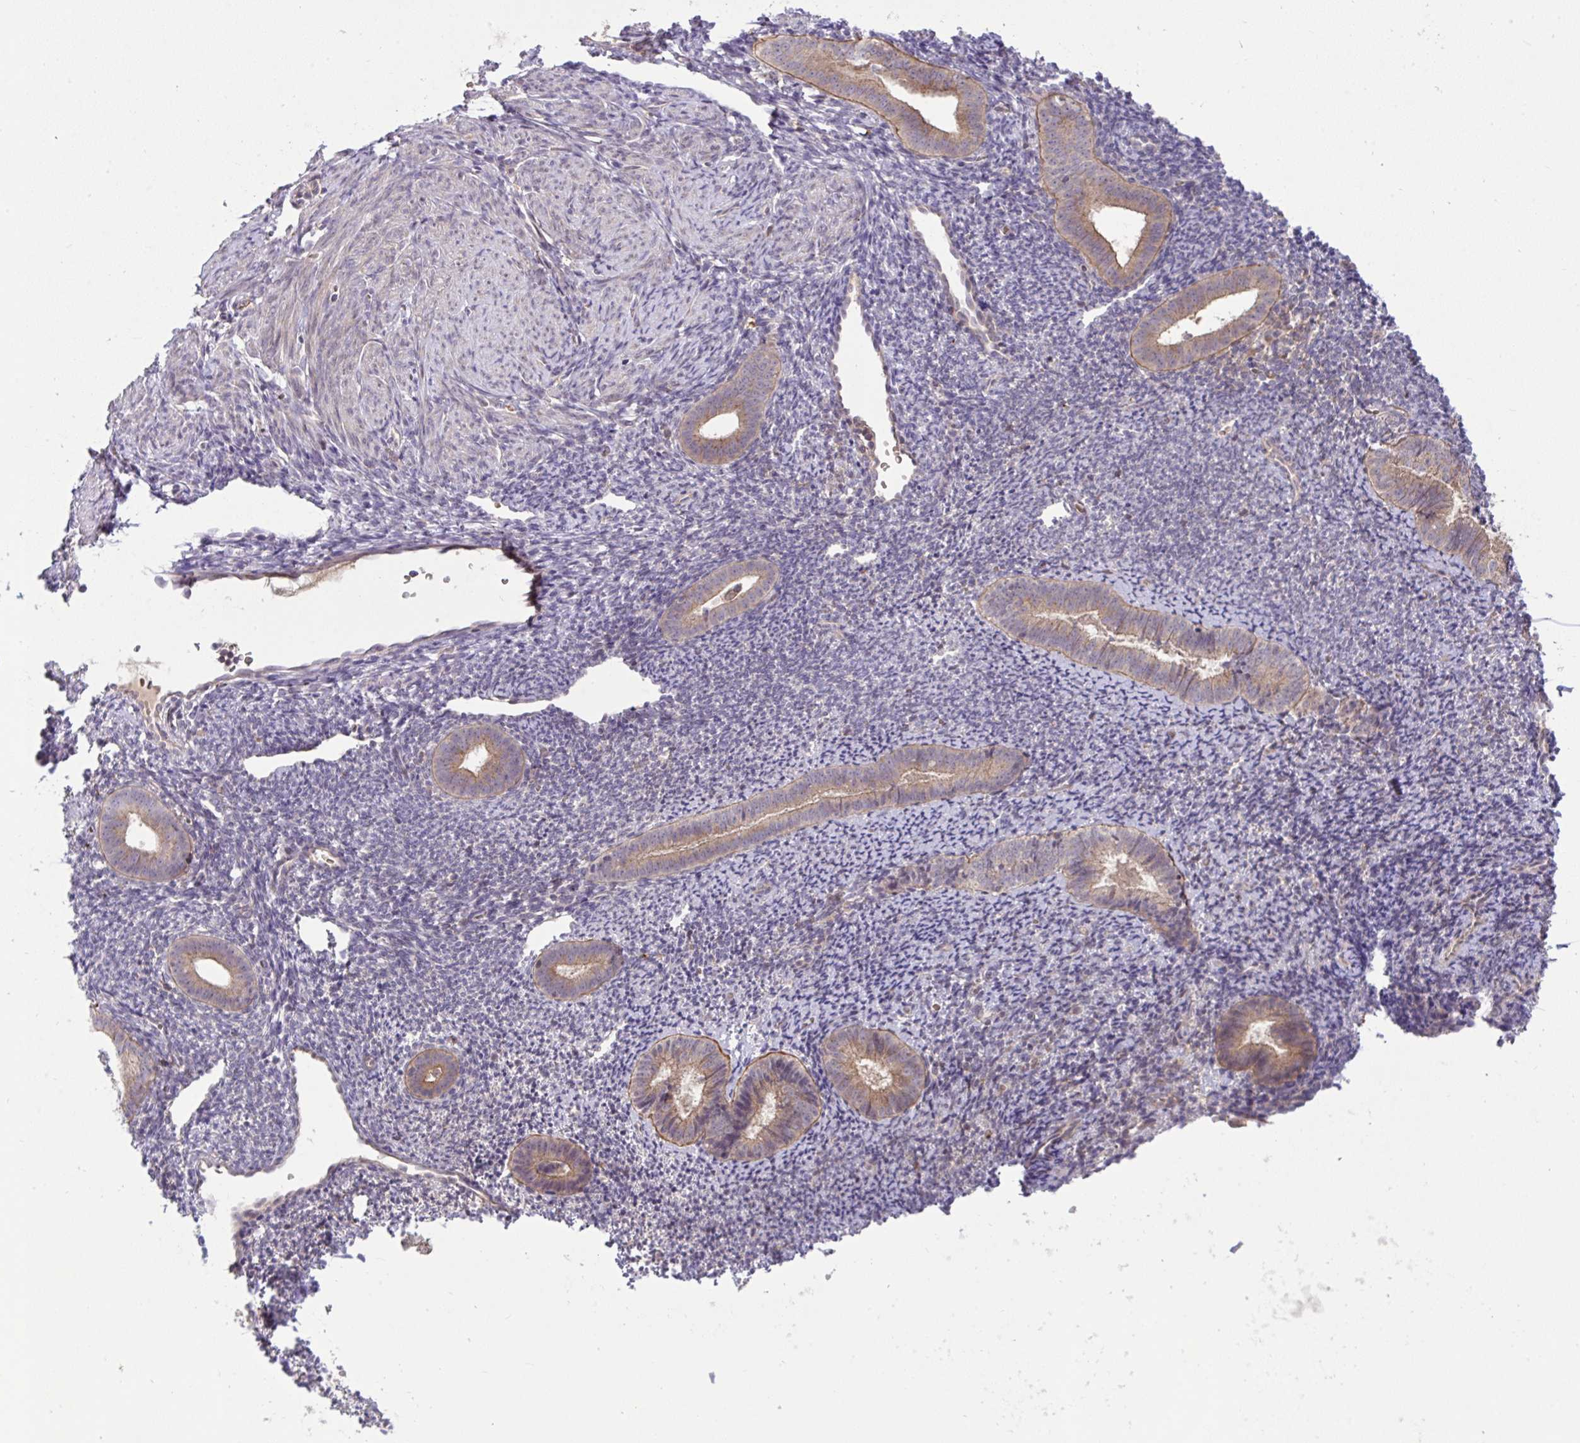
{"staining": {"intensity": "weak", "quantity": "25%-75%", "location": "cytoplasmic/membranous"}, "tissue": "endometrium", "cell_type": "Cells in endometrial stroma", "image_type": "normal", "snomed": [{"axis": "morphology", "description": "Normal tissue, NOS"}, {"axis": "topography", "description": "Endometrium"}], "caption": "Immunohistochemistry (DAB (3,3'-diaminobenzidine)) staining of benign human endometrium exhibits weak cytoplasmic/membranous protein staining in about 25%-75% of cells in endometrial stroma. The staining was performed using DAB (3,3'-diaminobenzidine) to visualize the protein expression in brown, while the nuclei were stained in blue with hematoxylin (Magnification: 20x).", "gene": "SLC9A6", "patient": {"sex": "female", "age": 39}}